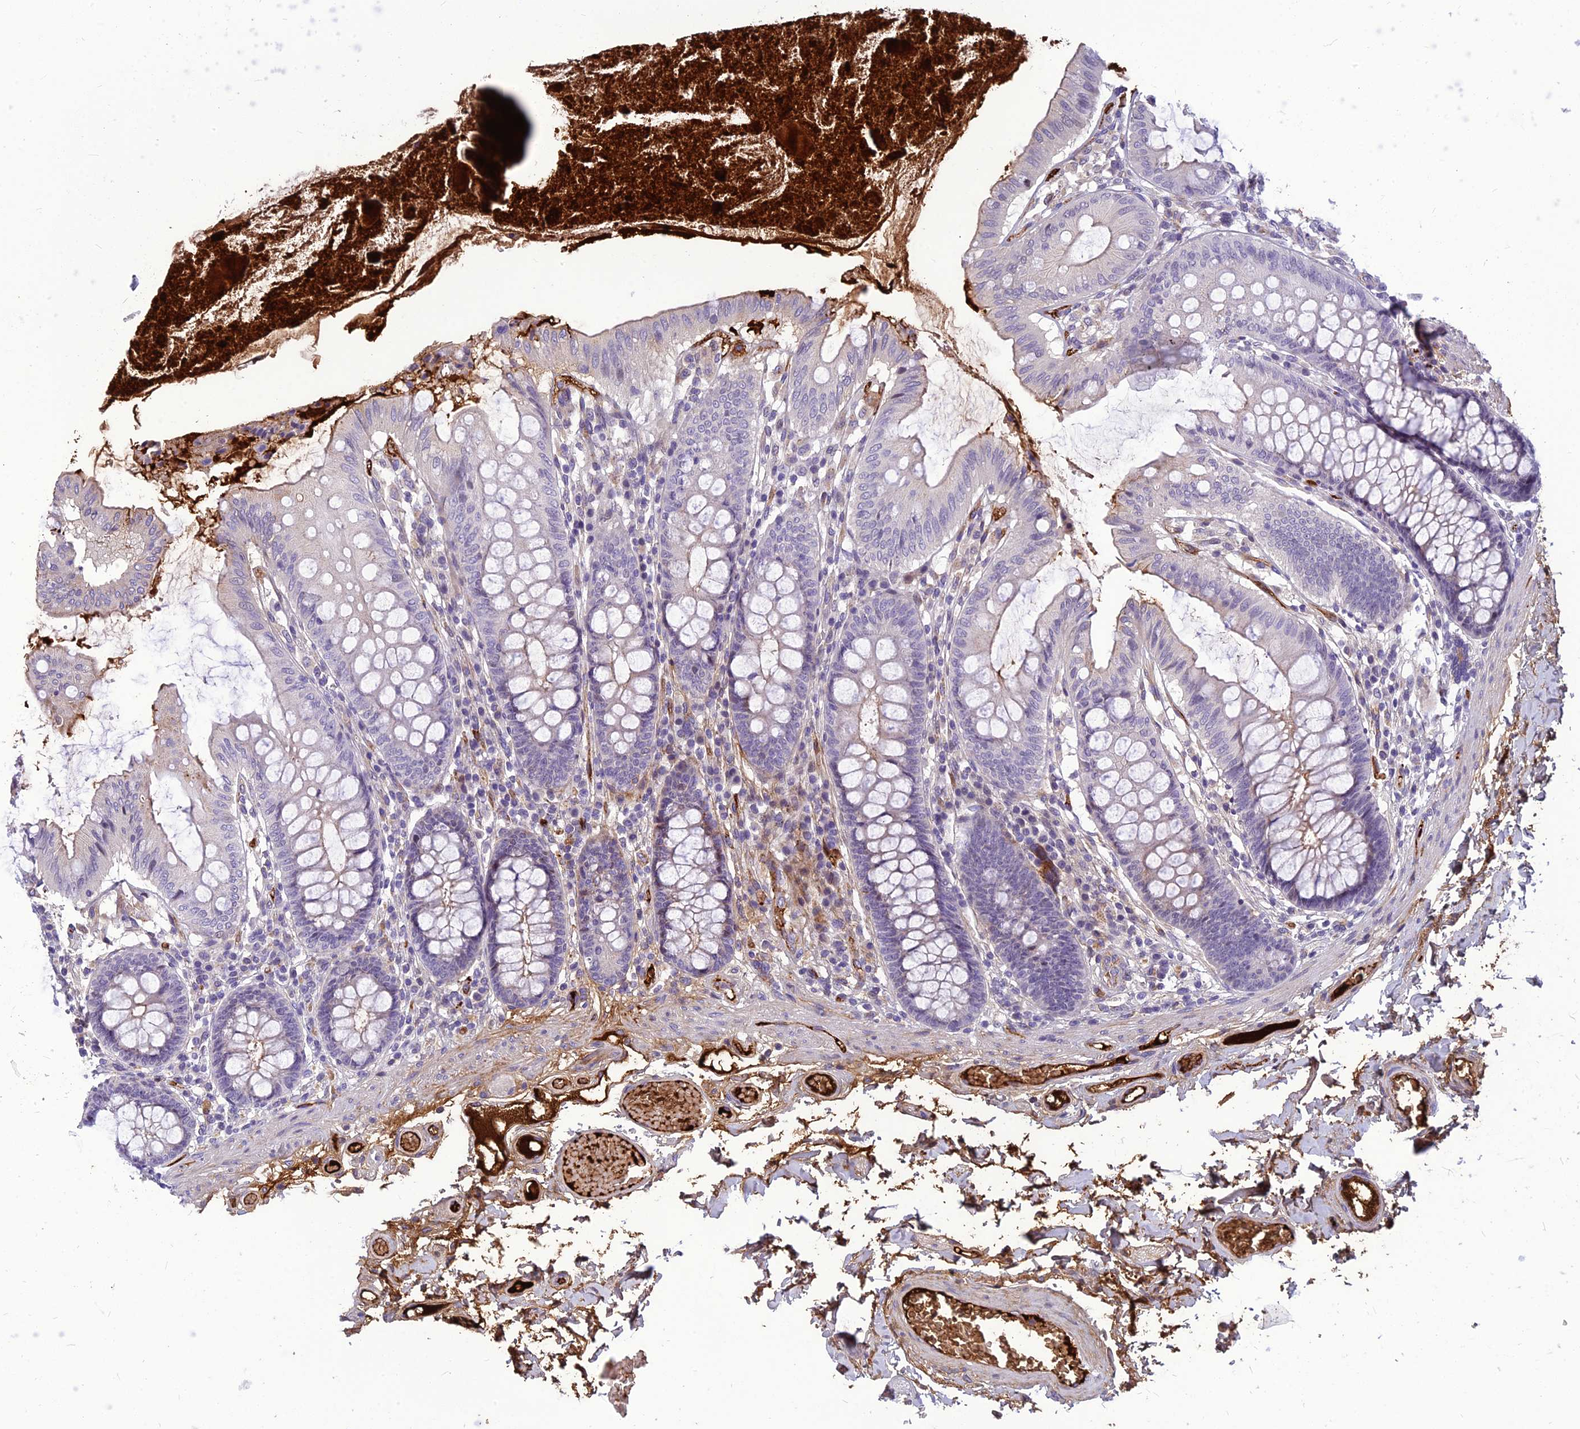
{"staining": {"intensity": "weak", "quantity": ">75%", "location": "cytoplasmic/membranous"}, "tissue": "colon", "cell_type": "Endothelial cells", "image_type": "normal", "snomed": [{"axis": "morphology", "description": "Normal tissue, NOS"}, {"axis": "topography", "description": "Colon"}], "caption": "Endothelial cells exhibit weak cytoplasmic/membranous positivity in about >75% of cells in benign colon.", "gene": "CLEC11A", "patient": {"sex": "male", "age": 84}}